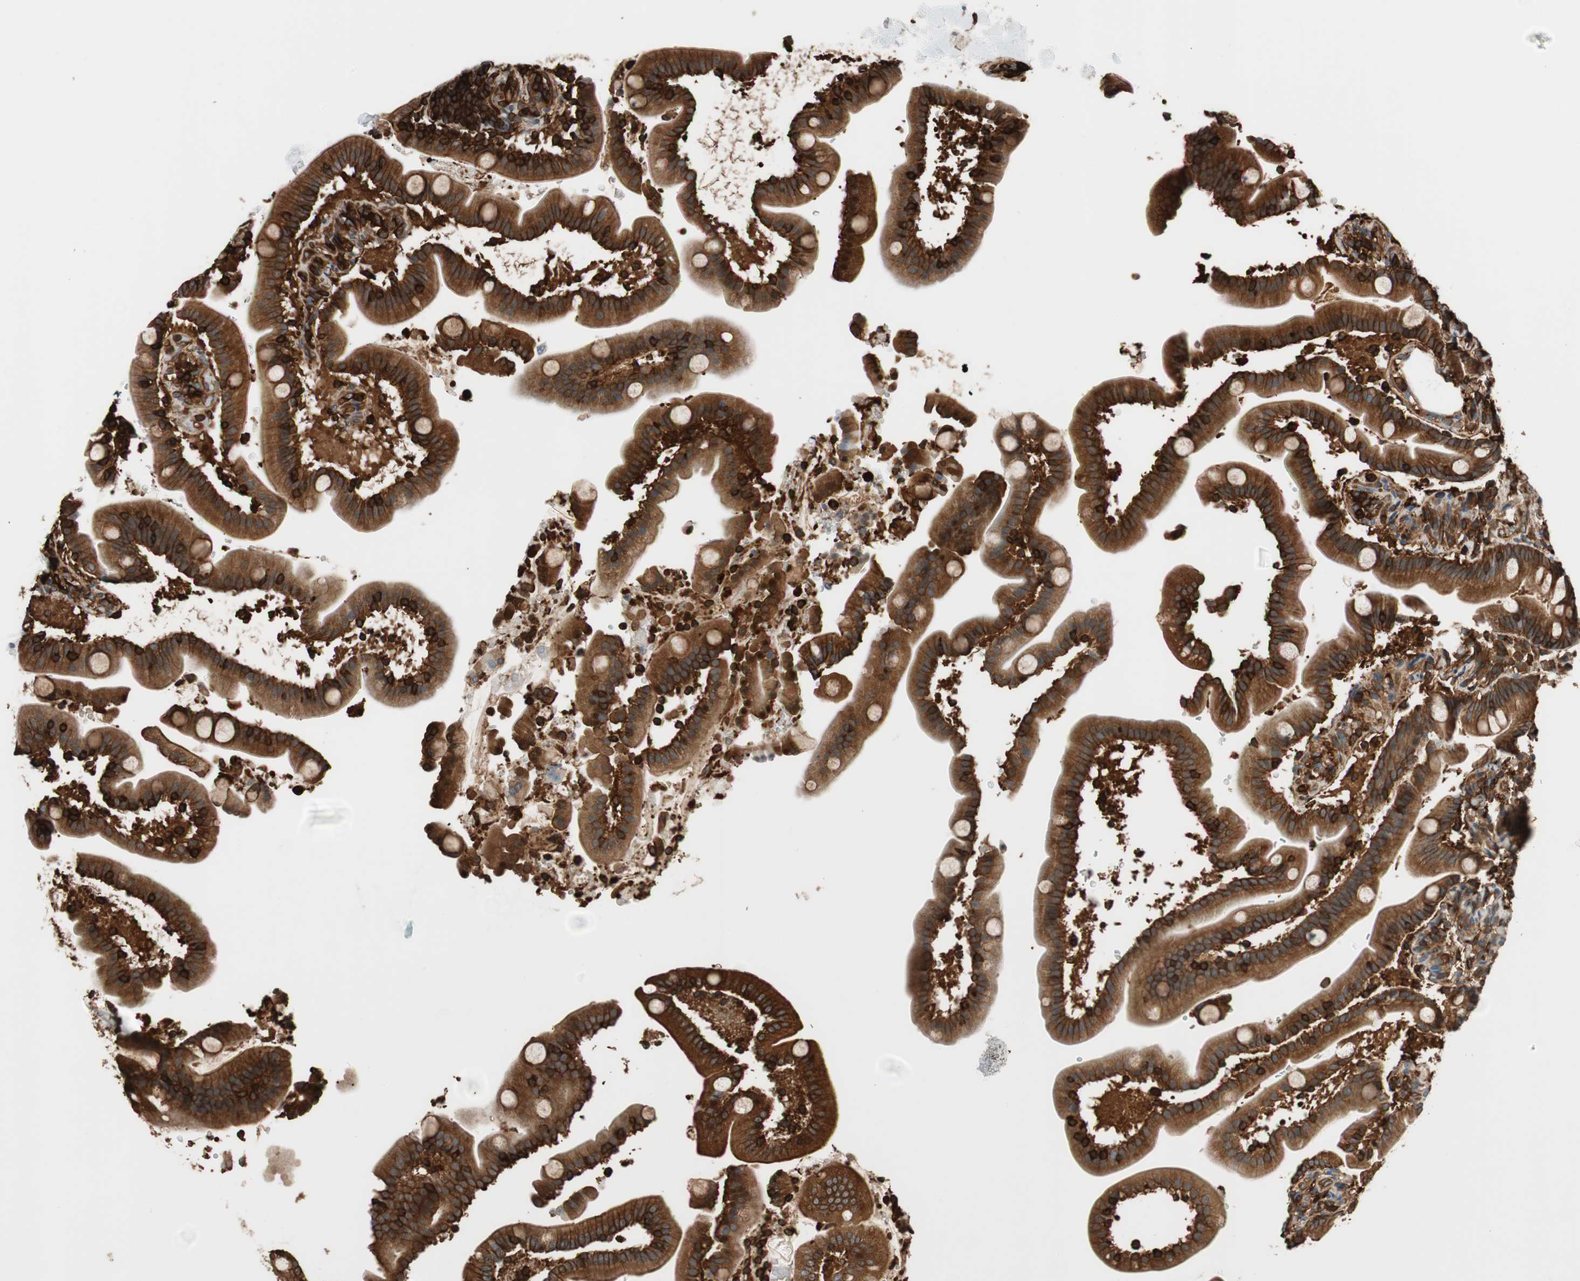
{"staining": {"intensity": "strong", "quantity": ">75%", "location": "cytoplasmic/membranous"}, "tissue": "duodenum", "cell_type": "Glandular cells", "image_type": "normal", "snomed": [{"axis": "morphology", "description": "Normal tissue, NOS"}, {"axis": "topography", "description": "Duodenum"}], "caption": "Duodenum stained with DAB IHC displays high levels of strong cytoplasmic/membranous expression in about >75% of glandular cells.", "gene": "VASP", "patient": {"sex": "male", "age": 54}}